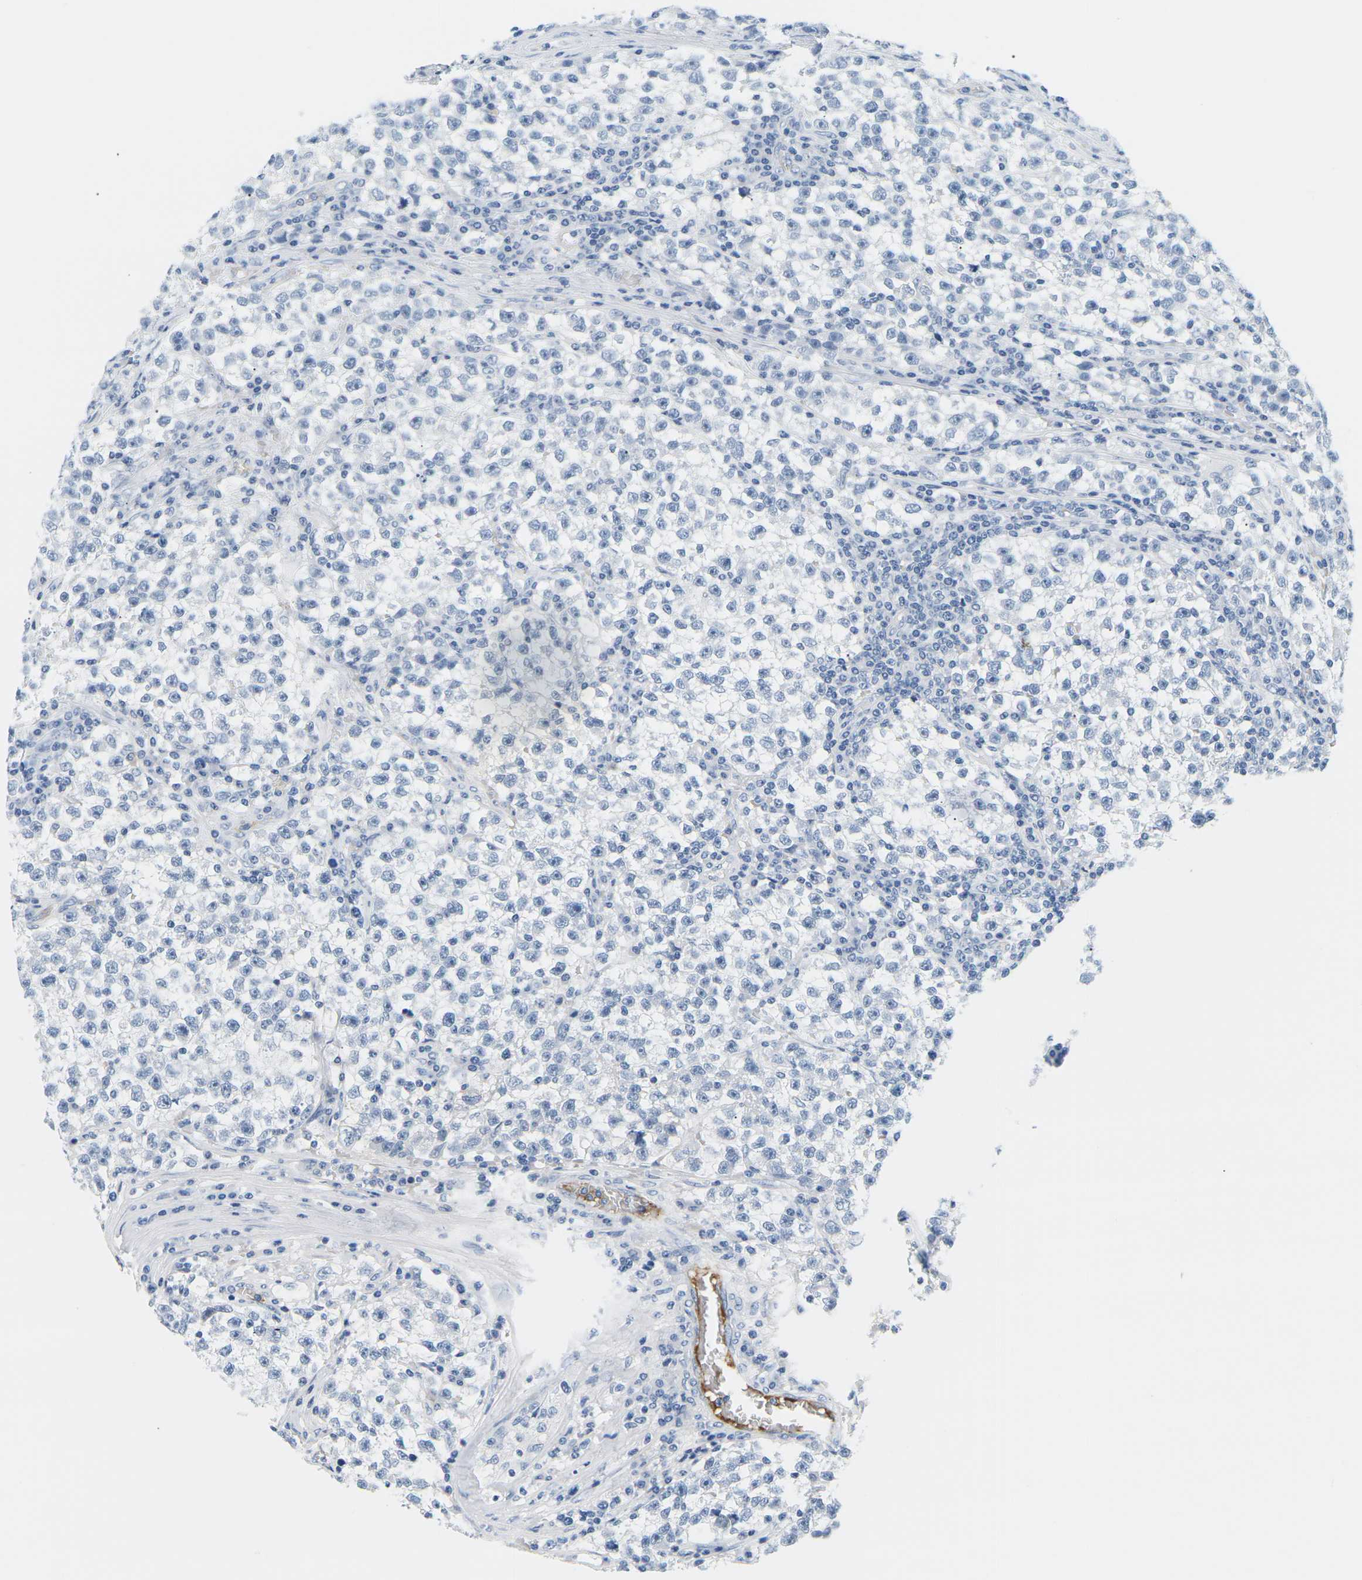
{"staining": {"intensity": "negative", "quantity": "none", "location": "none"}, "tissue": "testis cancer", "cell_type": "Tumor cells", "image_type": "cancer", "snomed": [{"axis": "morphology", "description": "Seminoma, NOS"}, {"axis": "topography", "description": "Testis"}], "caption": "Immunohistochemistry (IHC) image of testis seminoma stained for a protein (brown), which displays no expression in tumor cells.", "gene": "APOB", "patient": {"sex": "male", "age": 22}}